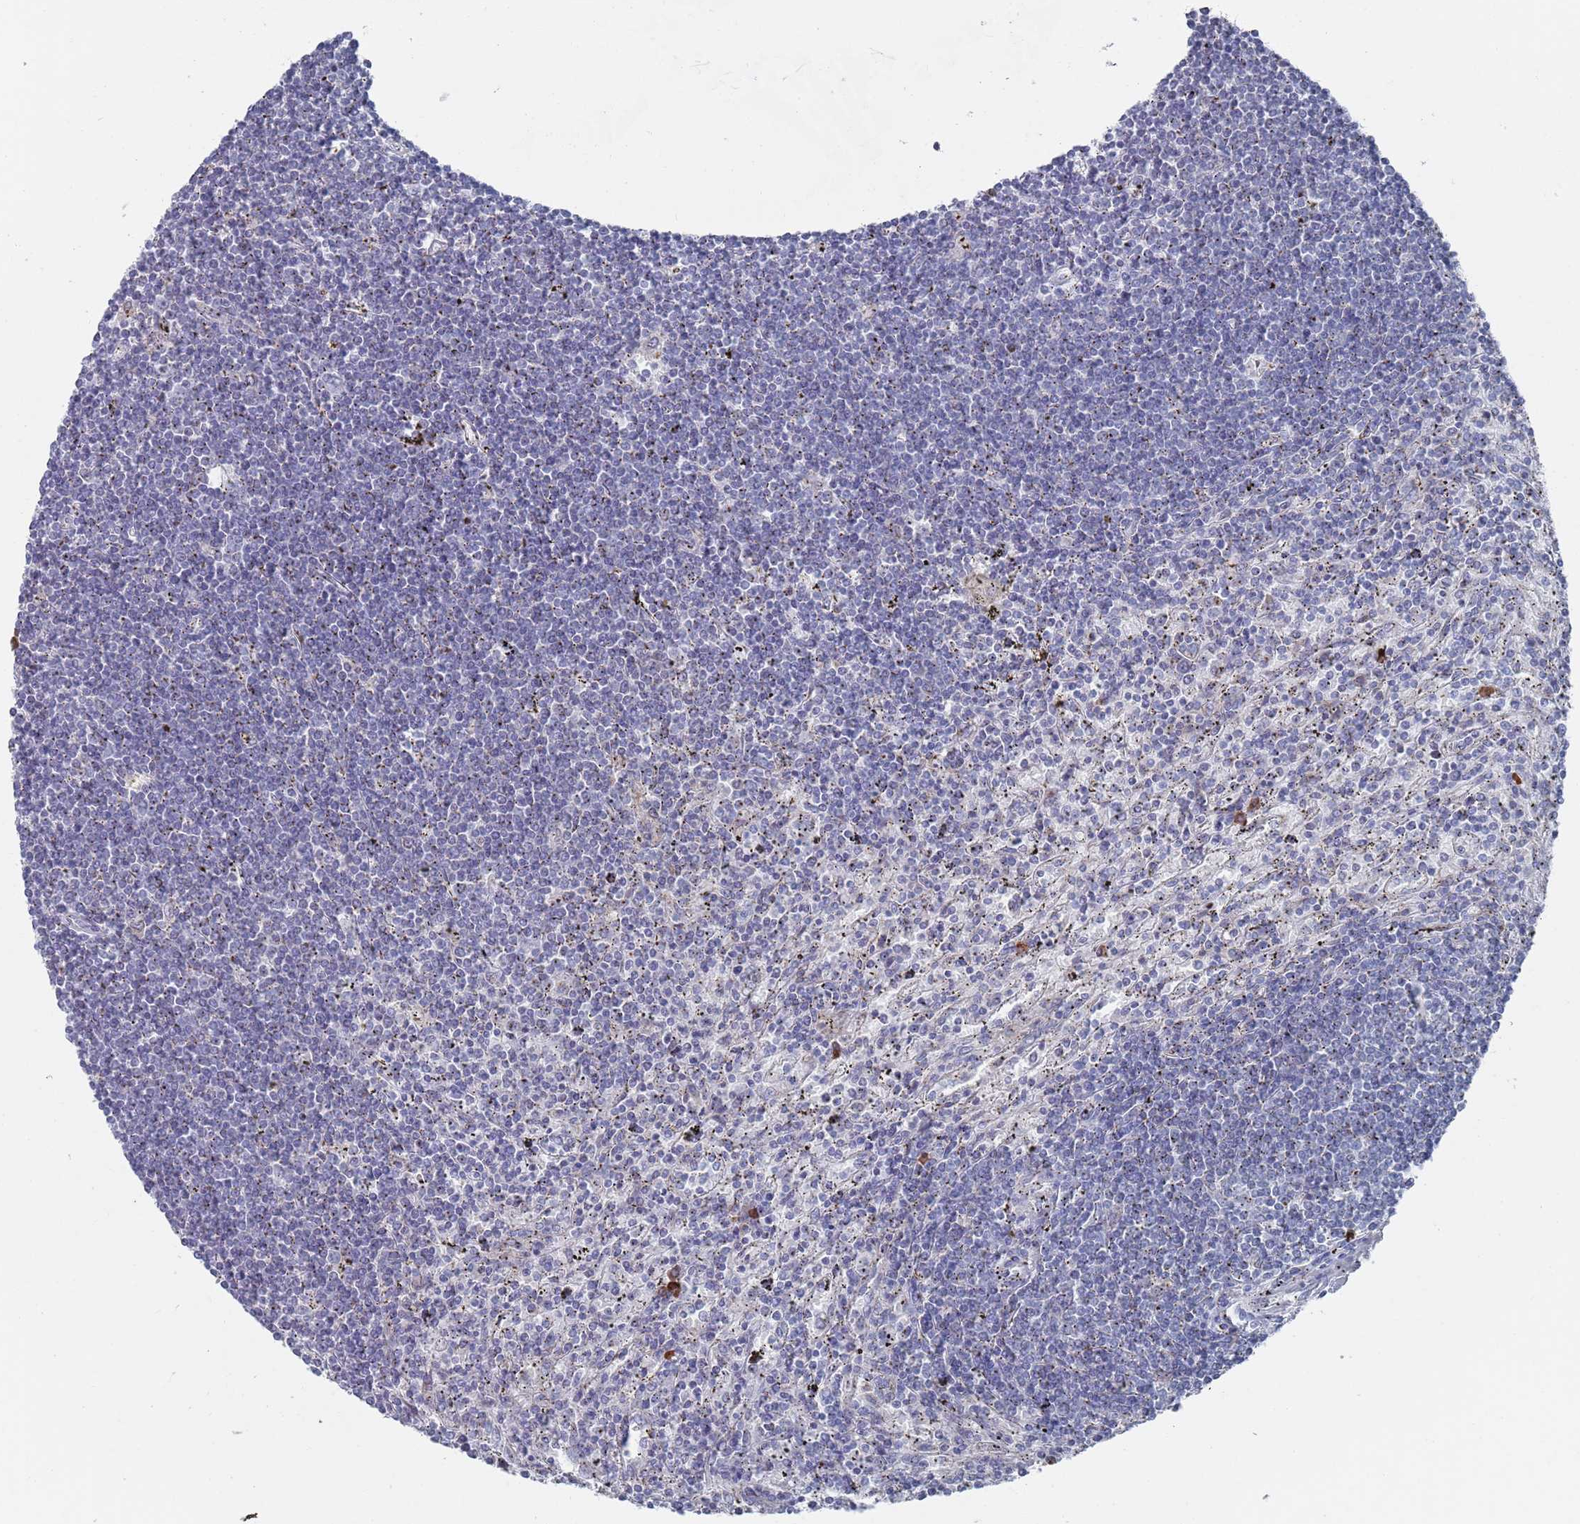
{"staining": {"intensity": "negative", "quantity": "none", "location": "none"}, "tissue": "lymphoma", "cell_type": "Tumor cells", "image_type": "cancer", "snomed": [{"axis": "morphology", "description": "Malignant lymphoma, non-Hodgkin's type, Low grade"}, {"axis": "topography", "description": "Spleen"}], "caption": "Image shows no significant protein staining in tumor cells of lymphoma.", "gene": "MAT1A", "patient": {"sex": "male", "age": 76}}